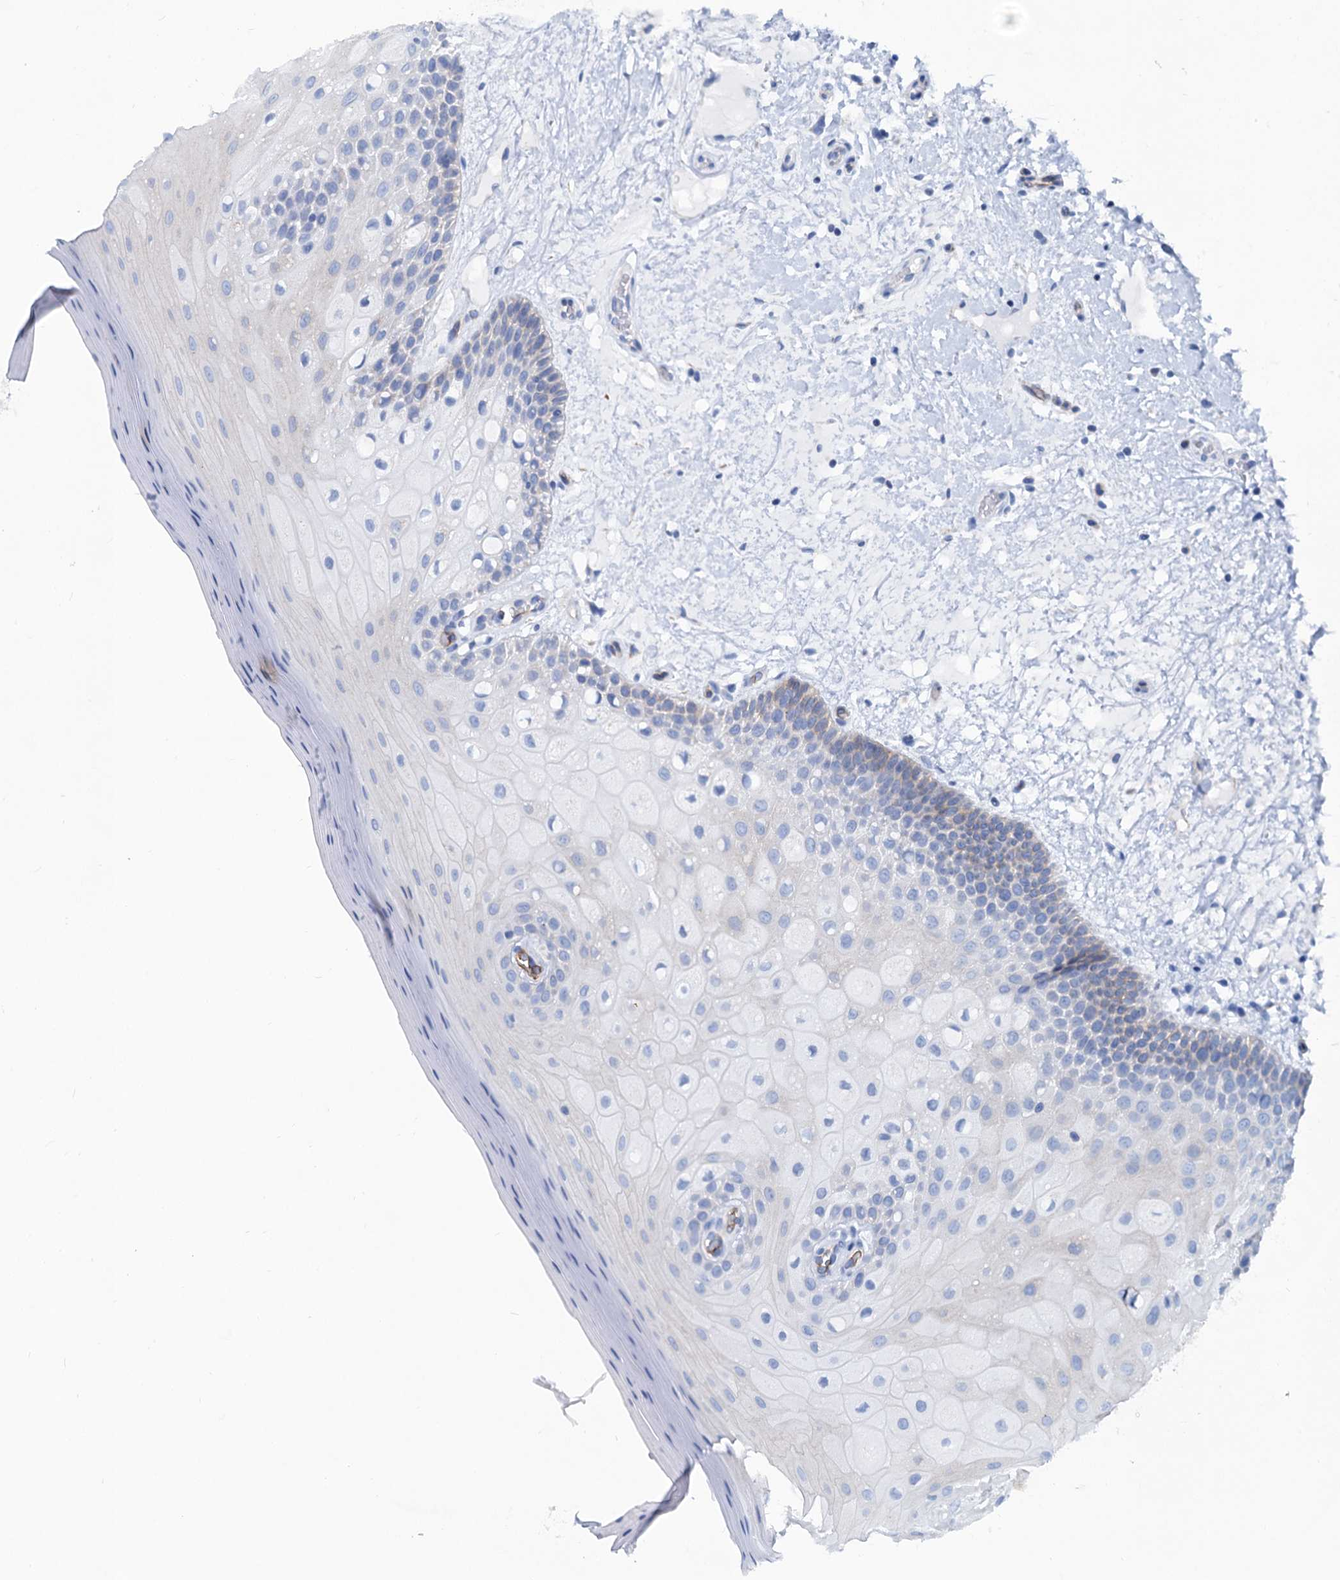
{"staining": {"intensity": "negative", "quantity": "none", "location": "none"}, "tissue": "oral mucosa", "cell_type": "Squamous epithelial cells", "image_type": "normal", "snomed": [{"axis": "morphology", "description": "Normal tissue, NOS"}, {"axis": "topography", "description": "Oral tissue"}, {"axis": "topography", "description": "Tounge, NOS"}], "caption": "Immunohistochemical staining of unremarkable oral mucosa demonstrates no significant staining in squamous epithelial cells.", "gene": "SLC1A3", "patient": {"sex": "male", "age": 47}}